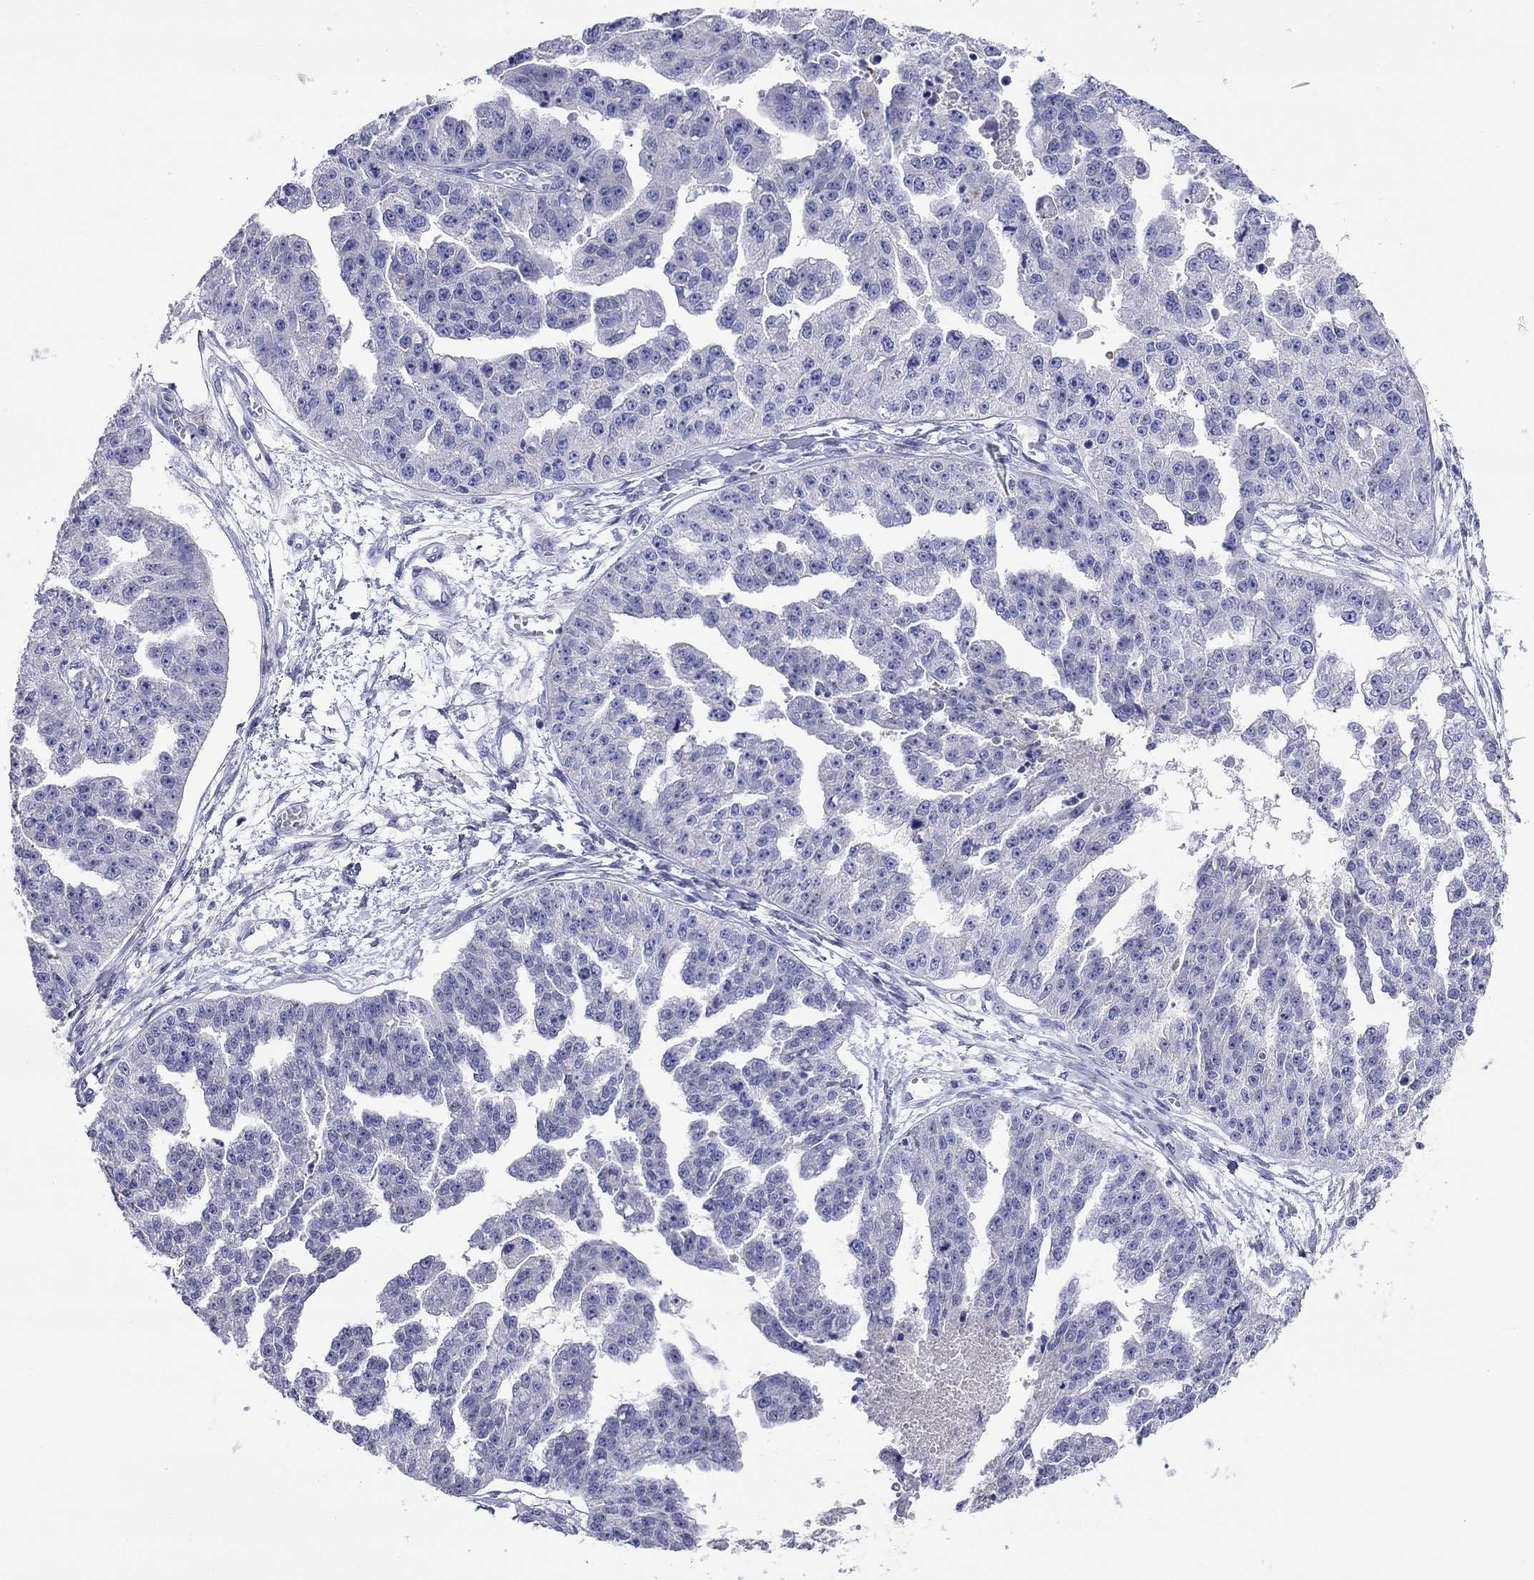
{"staining": {"intensity": "negative", "quantity": "none", "location": "none"}, "tissue": "ovarian cancer", "cell_type": "Tumor cells", "image_type": "cancer", "snomed": [{"axis": "morphology", "description": "Cystadenocarcinoma, serous, NOS"}, {"axis": "topography", "description": "Ovary"}], "caption": "Ovarian cancer (serous cystadenocarcinoma) was stained to show a protein in brown. There is no significant staining in tumor cells.", "gene": "CMYA5", "patient": {"sex": "female", "age": 58}}